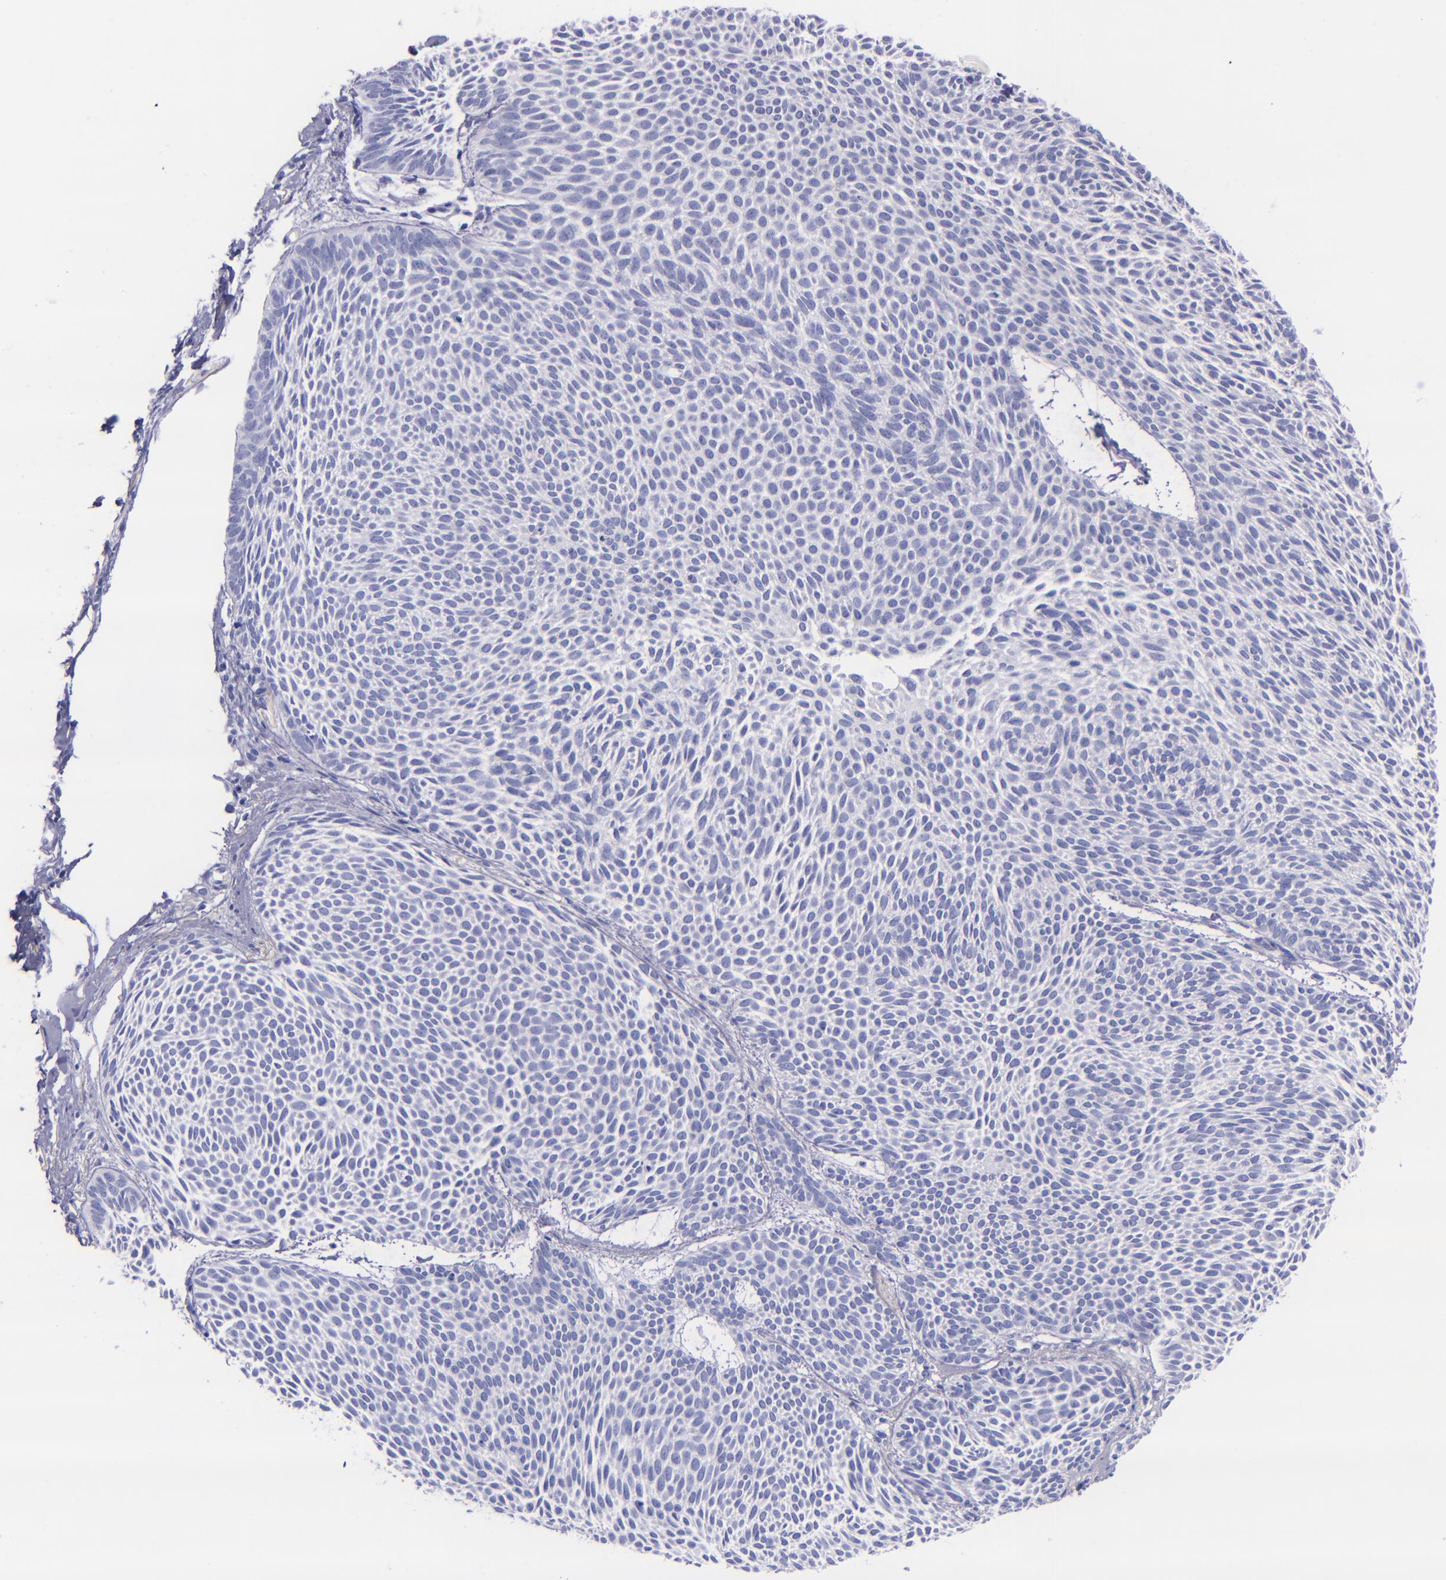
{"staining": {"intensity": "negative", "quantity": "none", "location": "none"}, "tissue": "skin cancer", "cell_type": "Tumor cells", "image_type": "cancer", "snomed": [{"axis": "morphology", "description": "Basal cell carcinoma"}, {"axis": "topography", "description": "Skin"}], "caption": "Immunohistochemistry of human skin cancer demonstrates no expression in tumor cells.", "gene": "LAG3", "patient": {"sex": "male", "age": 84}}